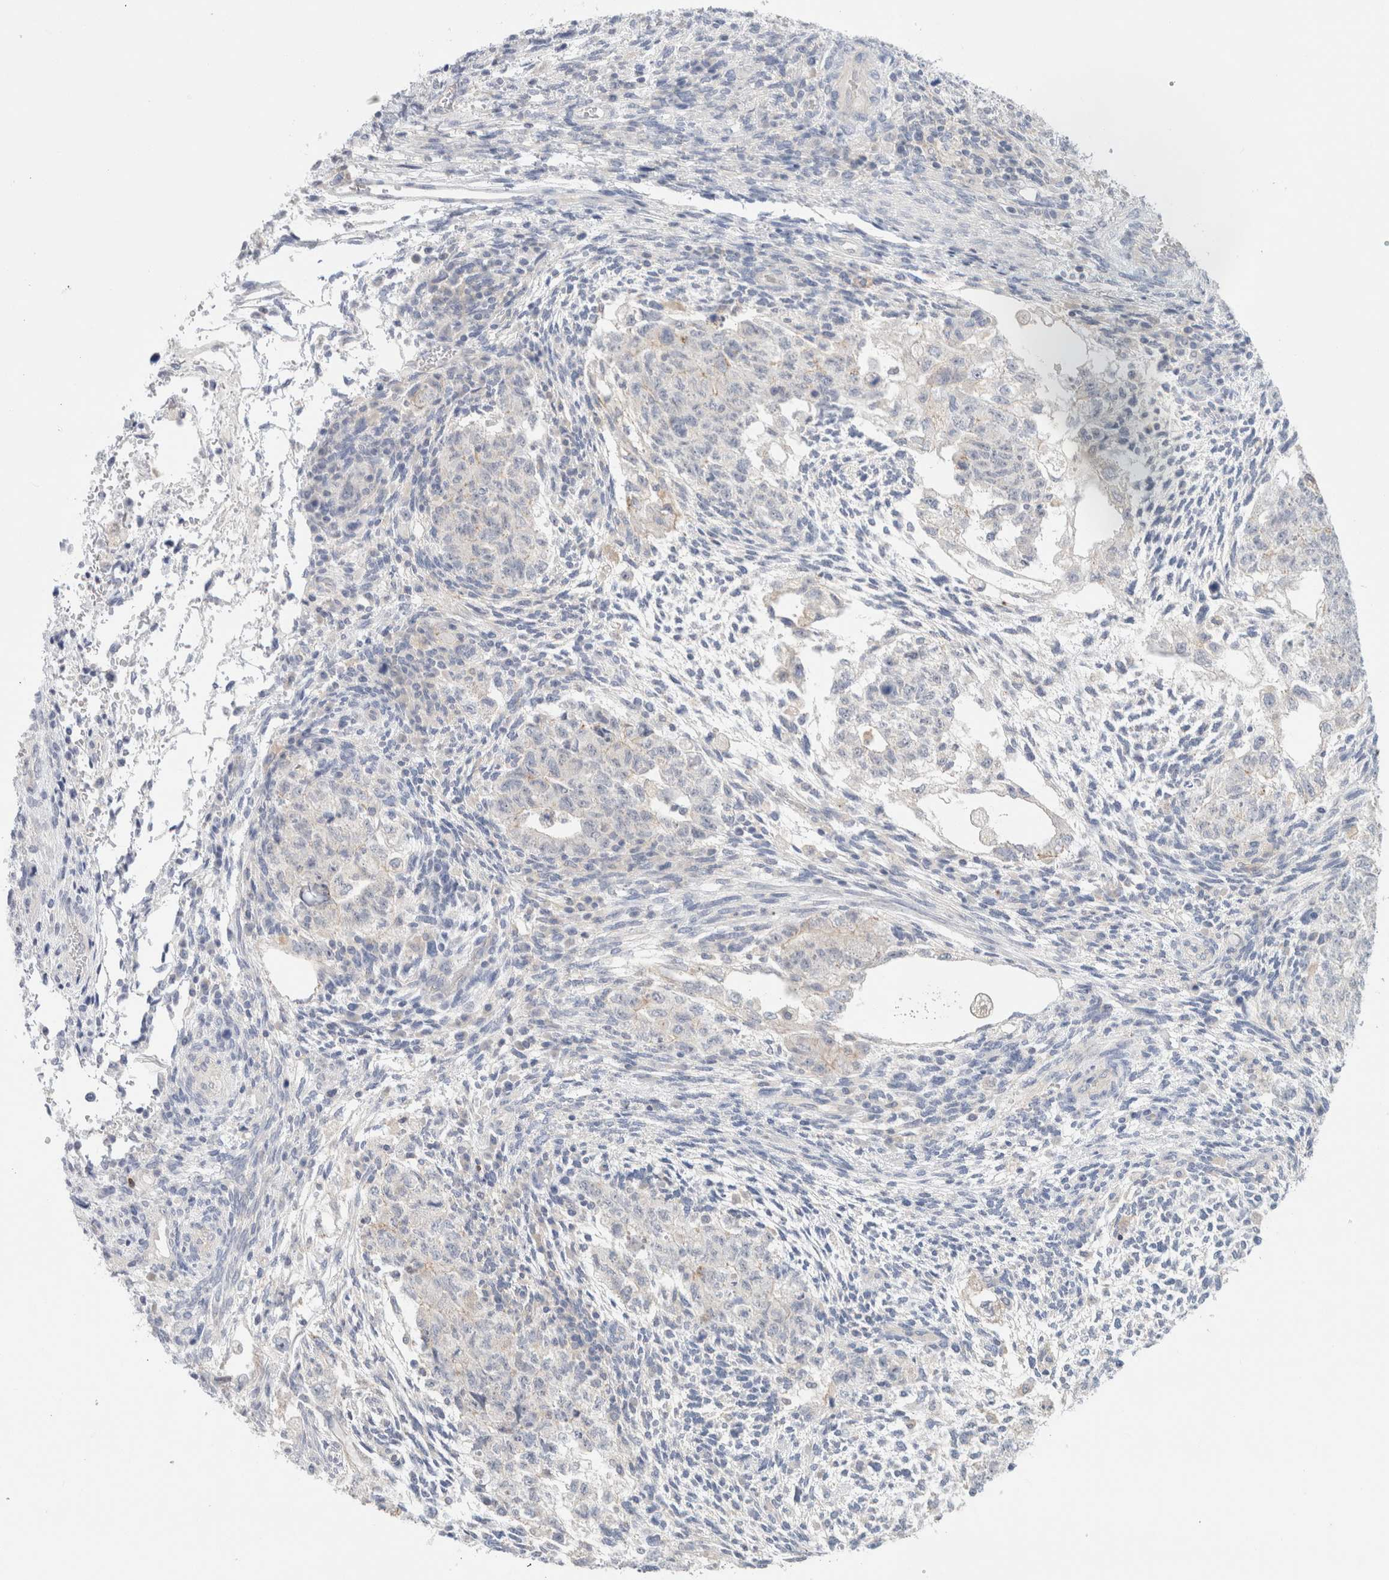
{"staining": {"intensity": "negative", "quantity": "none", "location": "none"}, "tissue": "testis cancer", "cell_type": "Tumor cells", "image_type": "cancer", "snomed": [{"axis": "morphology", "description": "Normal tissue, NOS"}, {"axis": "morphology", "description": "Carcinoma, Embryonal, NOS"}, {"axis": "topography", "description": "Testis"}], "caption": "An immunohistochemistry (IHC) micrograph of embryonal carcinoma (testis) is shown. There is no staining in tumor cells of embryonal carcinoma (testis).", "gene": "SDR16C5", "patient": {"sex": "male", "age": 36}}